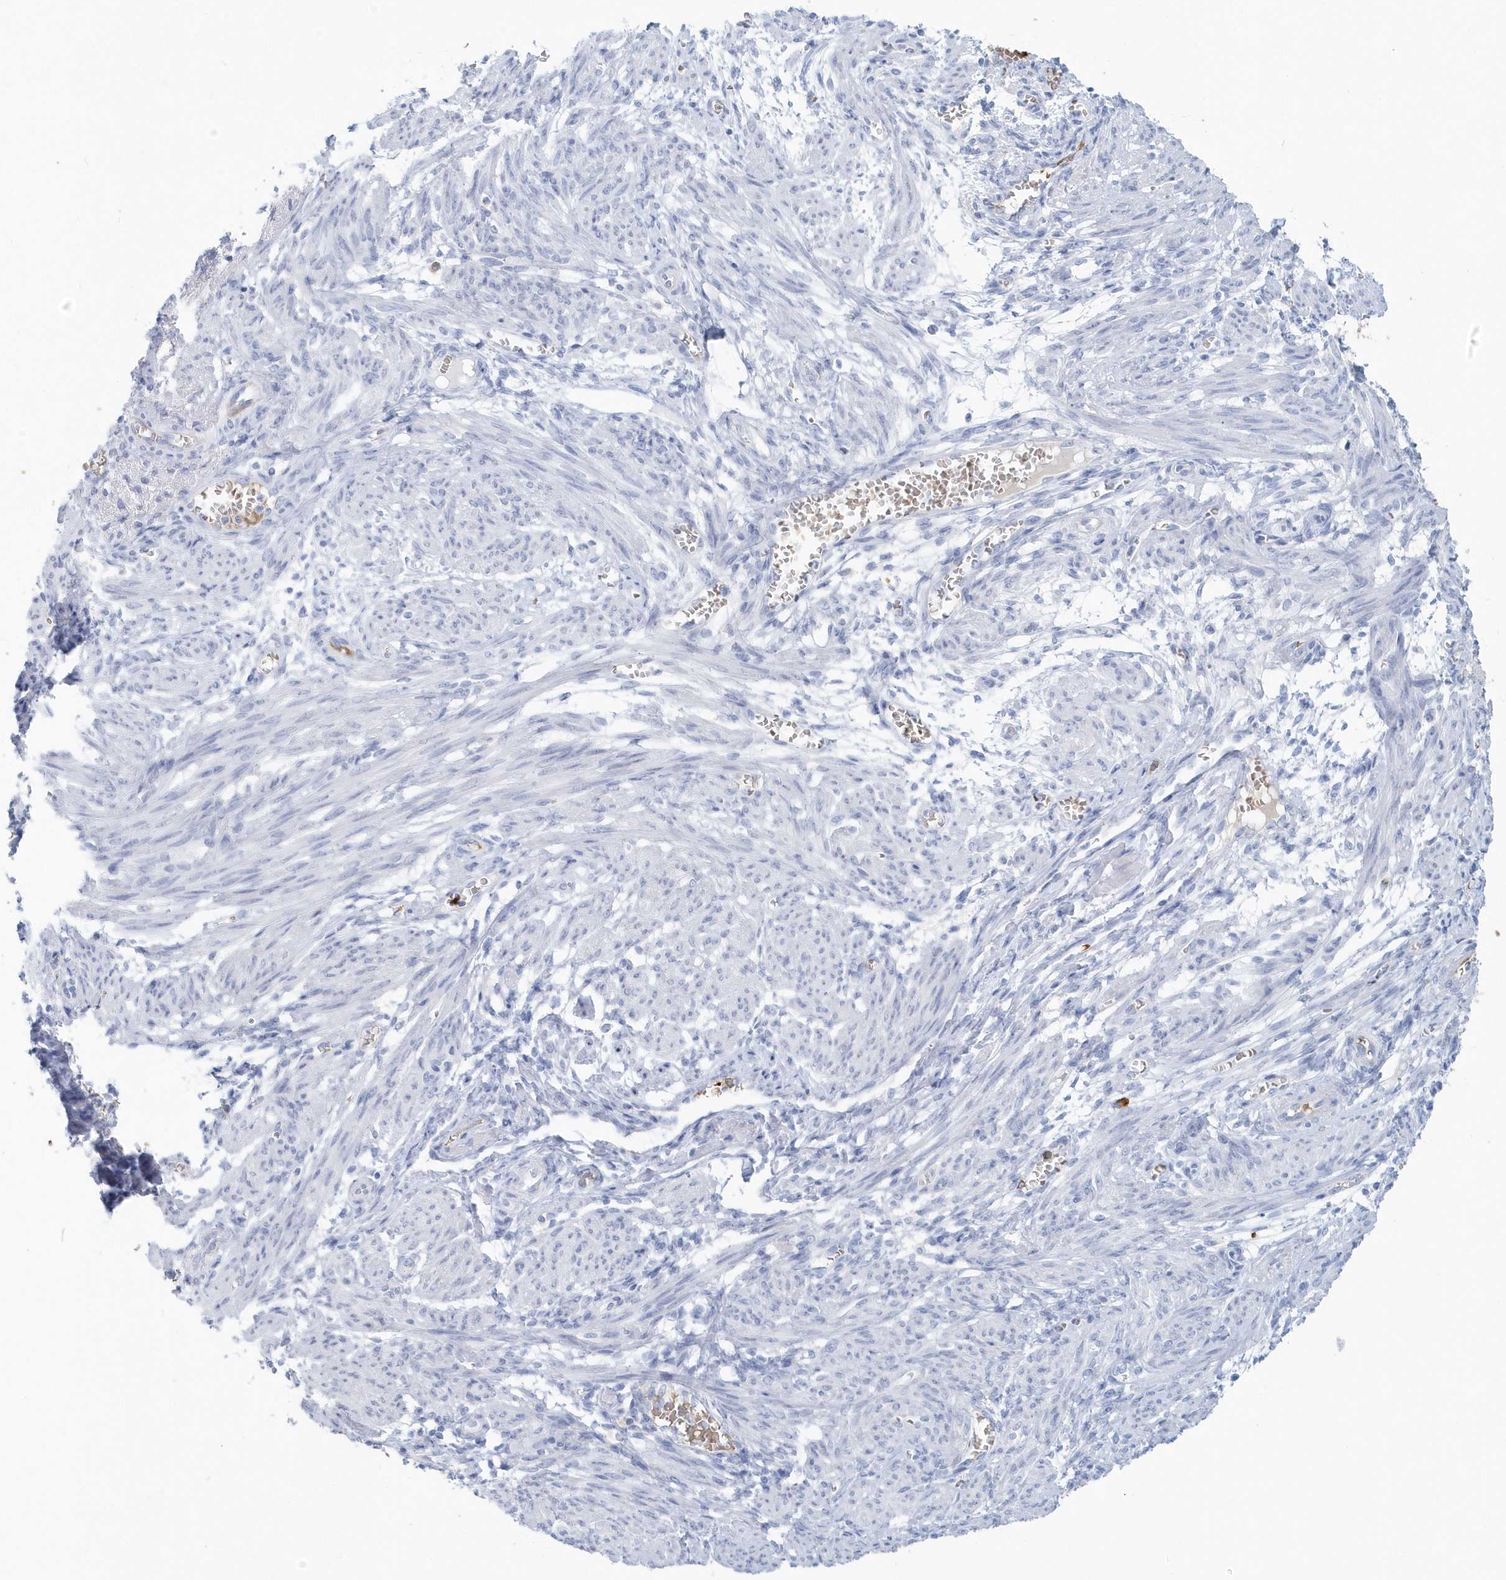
{"staining": {"intensity": "negative", "quantity": "none", "location": "none"}, "tissue": "smooth muscle", "cell_type": "Smooth muscle cells", "image_type": "normal", "snomed": [{"axis": "morphology", "description": "Normal tissue, NOS"}, {"axis": "topography", "description": "Smooth muscle"}], "caption": "A high-resolution micrograph shows immunohistochemistry staining of normal smooth muscle, which displays no significant positivity in smooth muscle cells. (DAB (3,3'-diaminobenzidine) IHC visualized using brightfield microscopy, high magnification).", "gene": "HBA2", "patient": {"sex": "female", "age": 39}}